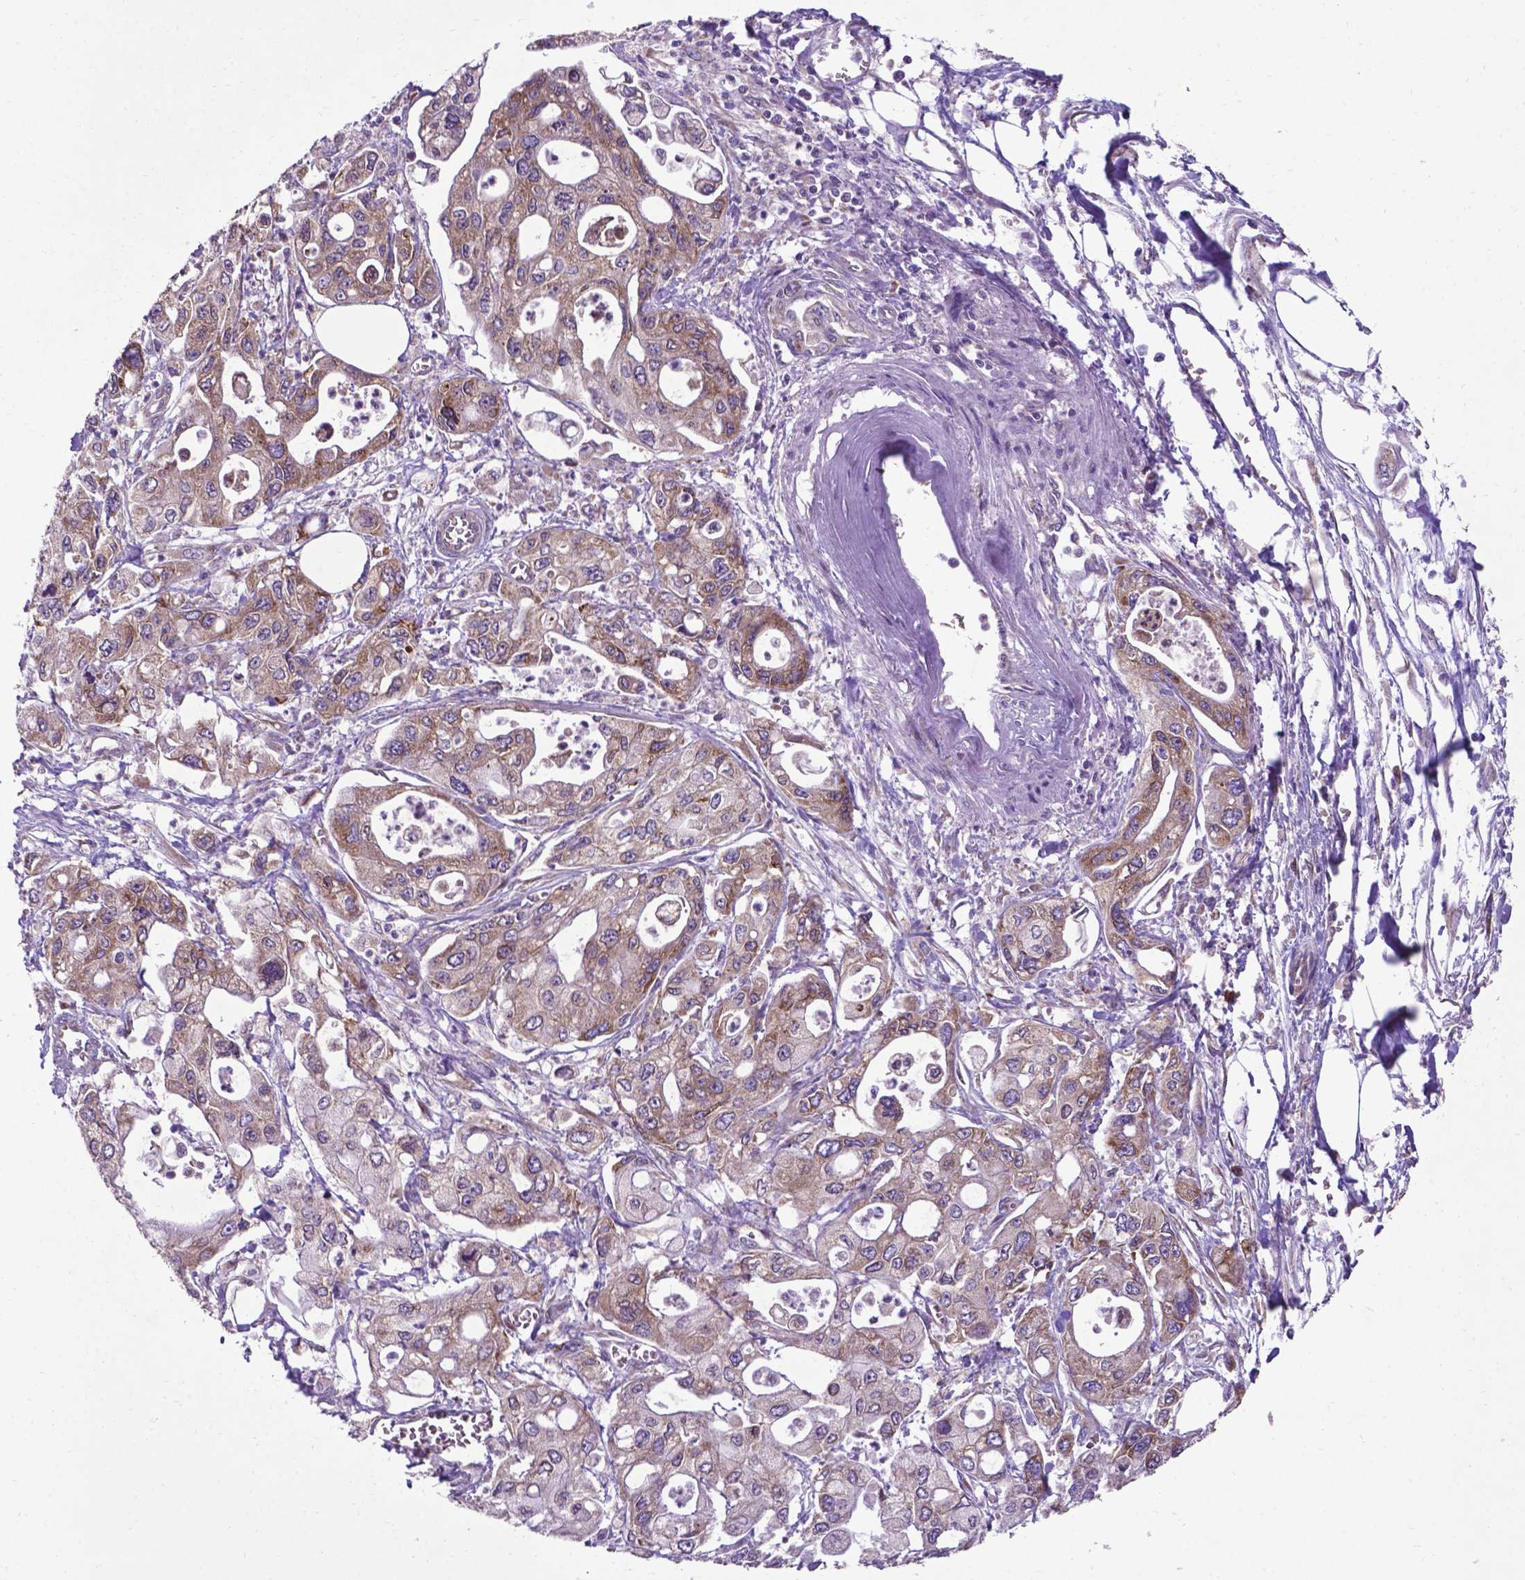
{"staining": {"intensity": "weak", "quantity": ">75%", "location": "cytoplasmic/membranous"}, "tissue": "pancreatic cancer", "cell_type": "Tumor cells", "image_type": "cancer", "snomed": [{"axis": "morphology", "description": "Adenocarcinoma, NOS"}, {"axis": "topography", "description": "Pancreas"}], "caption": "Human pancreatic adenocarcinoma stained with a brown dye shows weak cytoplasmic/membranous positive expression in about >75% of tumor cells.", "gene": "WDR83OS", "patient": {"sex": "male", "age": 70}}